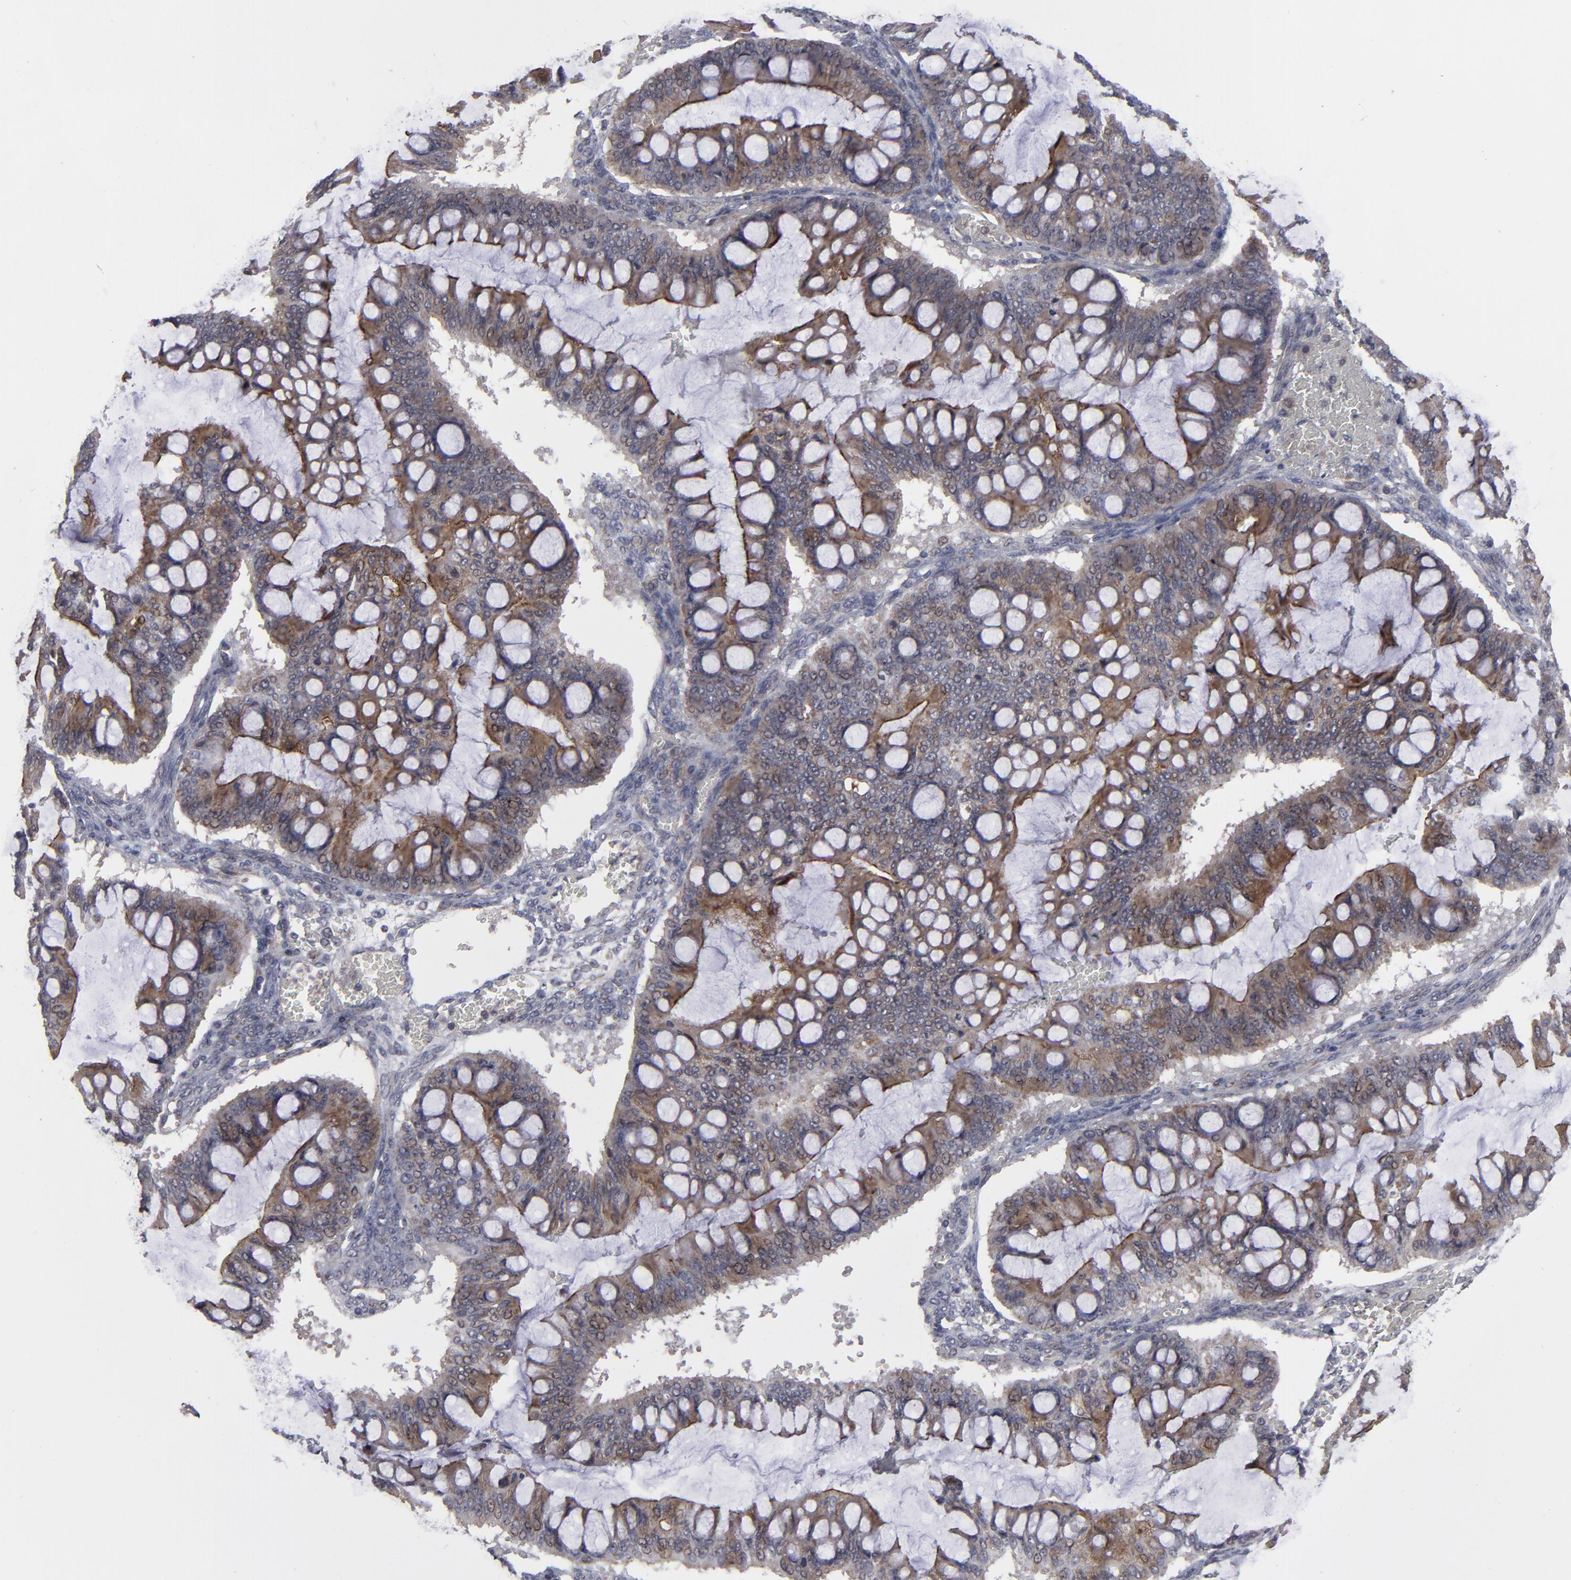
{"staining": {"intensity": "strong", "quantity": ">75%", "location": "cytoplasmic/membranous"}, "tissue": "ovarian cancer", "cell_type": "Tumor cells", "image_type": "cancer", "snomed": [{"axis": "morphology", "description": "Cystadenocarcinoma, mucinous, NOS"}, {"axis": "topography", "description": "Ovary"}], "caption": "IHC image of neoplastic tissue: ovarian cancer stained using IHC demonstrates high levels of strong protein expression localized specifically in the cytoplasmic/membranous of tumor cells, appearing as a cytoplasmic/membranous brown color.", "gene": "GLCCI1", "patient": {"sex": "female", "age": 73}}